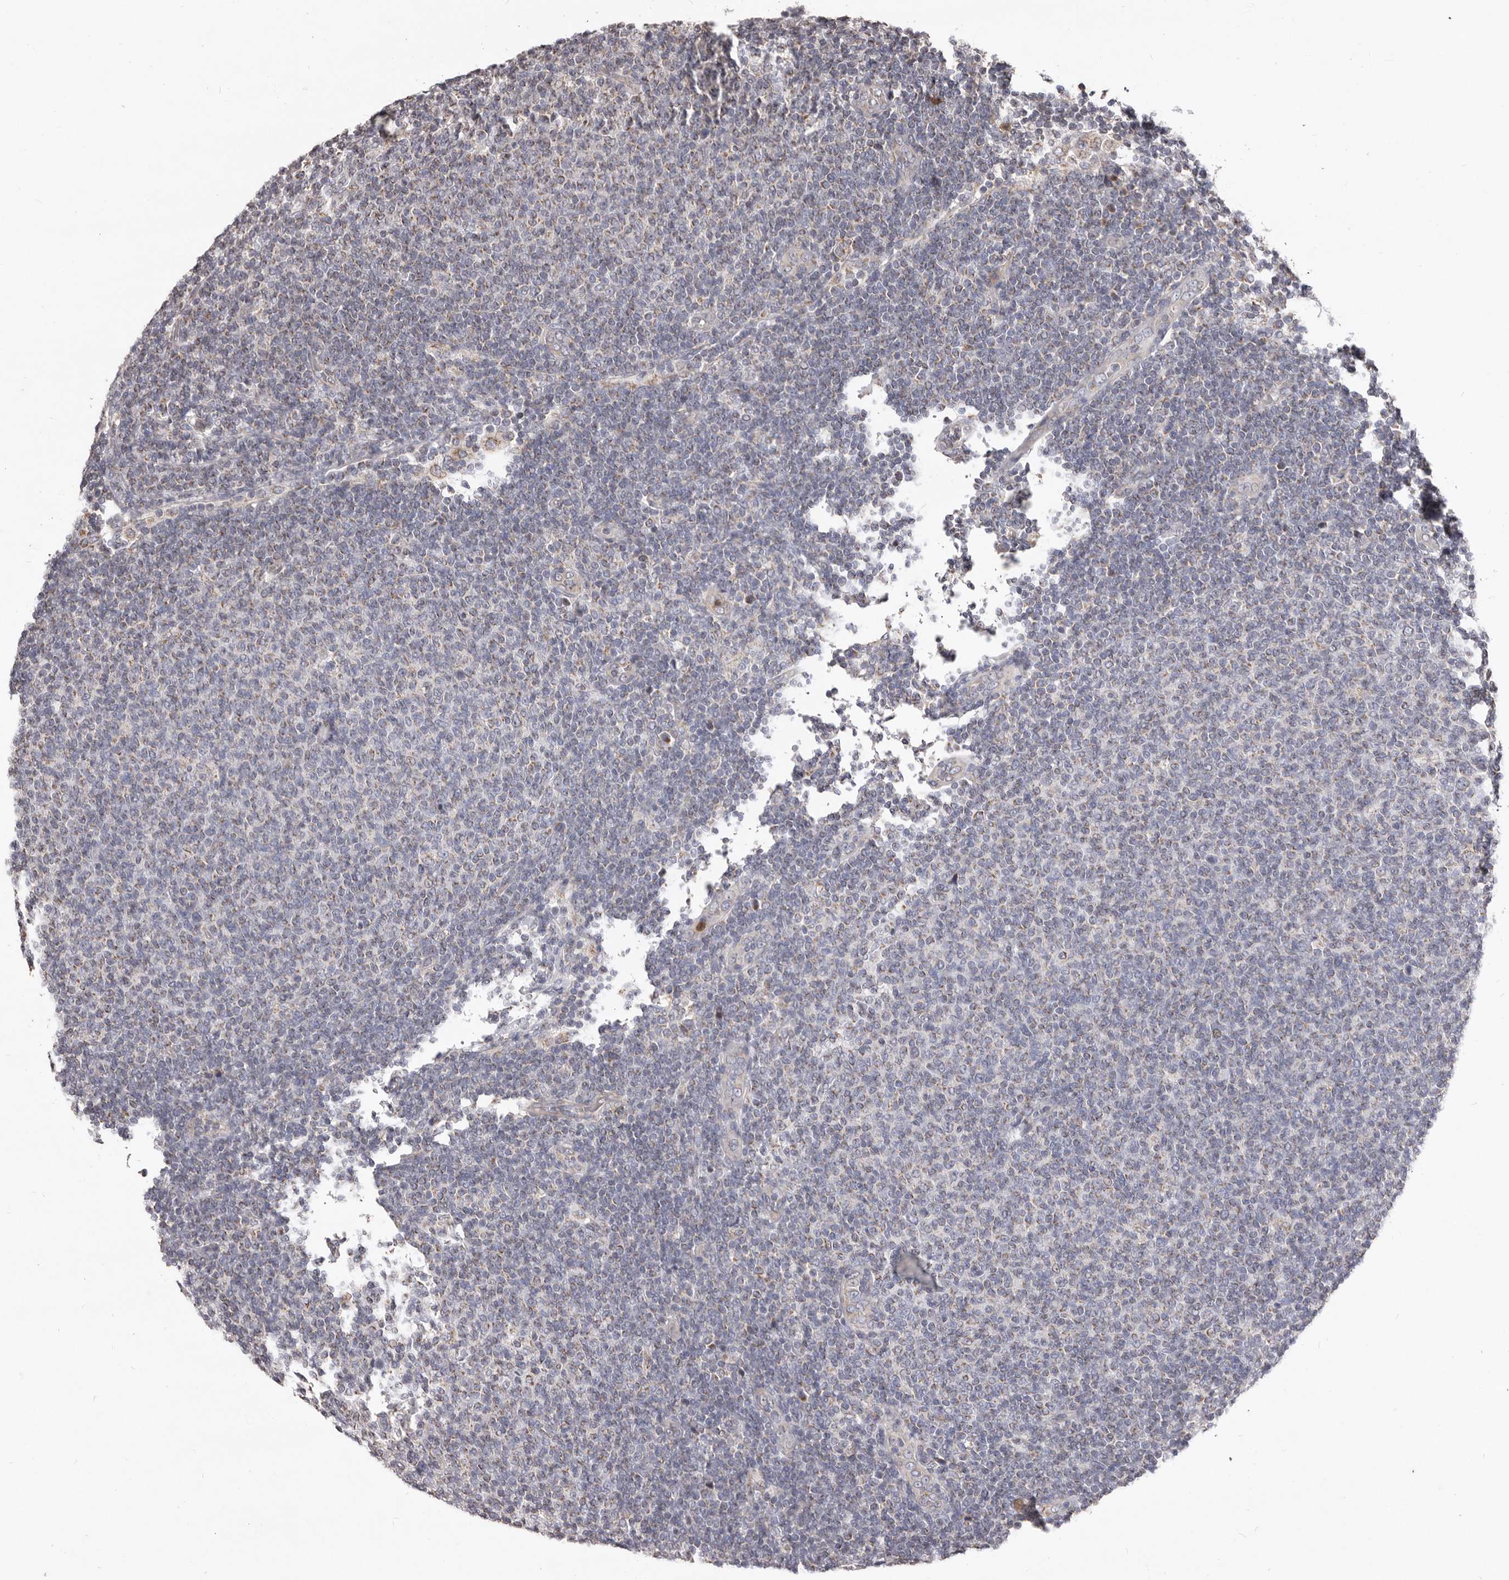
{"staining": {"intensity": "negative", "quantity": "none", "location": "none"}, "tissue": "lymphoma", "cell_type": "Tumor cells", "image_type": "cancer", "snomed": [{"axis": "morphology", "description": "Malignant lymphoma, non-Hodgkin's type, Low grade"}, {"axis": "topography", "description": "Lymph node"}], "caption": "IHC photomicrograph of low-grade malignant lymphoma, non-Hodgkin's type stained for a protein (brown), which demonstrates no positivity in tumor cells.", "gene": "CXCL14", "patient": {"sex": "male", "age": 66}}